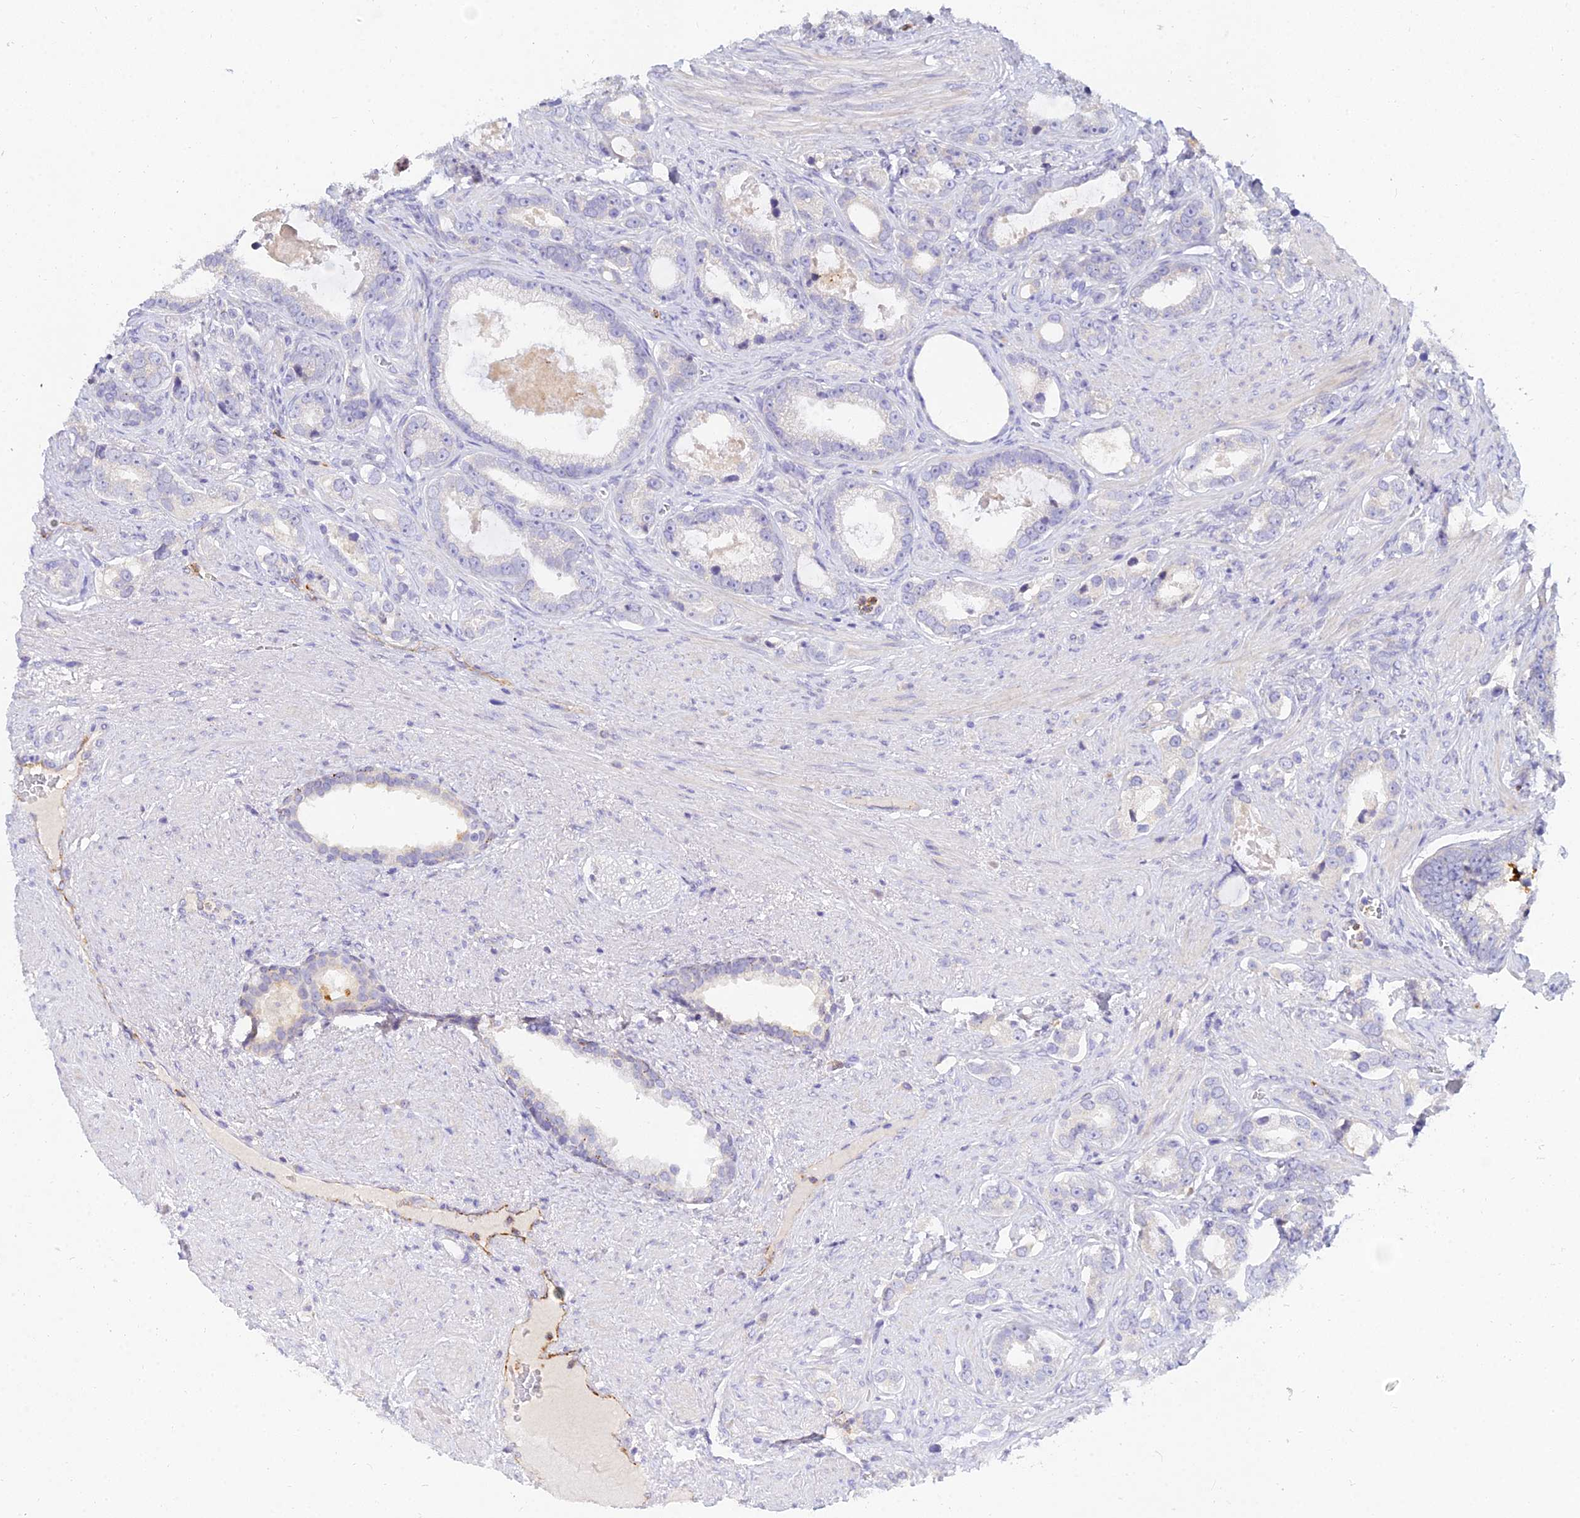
{"staining": {"intensity": "negative", "quantity": "none", "location": "none"}, "tissue": "prostate cancer", "cell_type": "Tumor cells", "image_type": "cancer", "snomed": [{"axis": "morphology", "description": "Adenocarcinoma, High grade"}, {"axis": "topography", "description": "Prostate"}], "caption": "Tumor cells show no significant protein positivity in high-grade adenocarcinoma (prostate).", "gene": "VWC2L", "patient": {"sex": "male", "age": 67}}